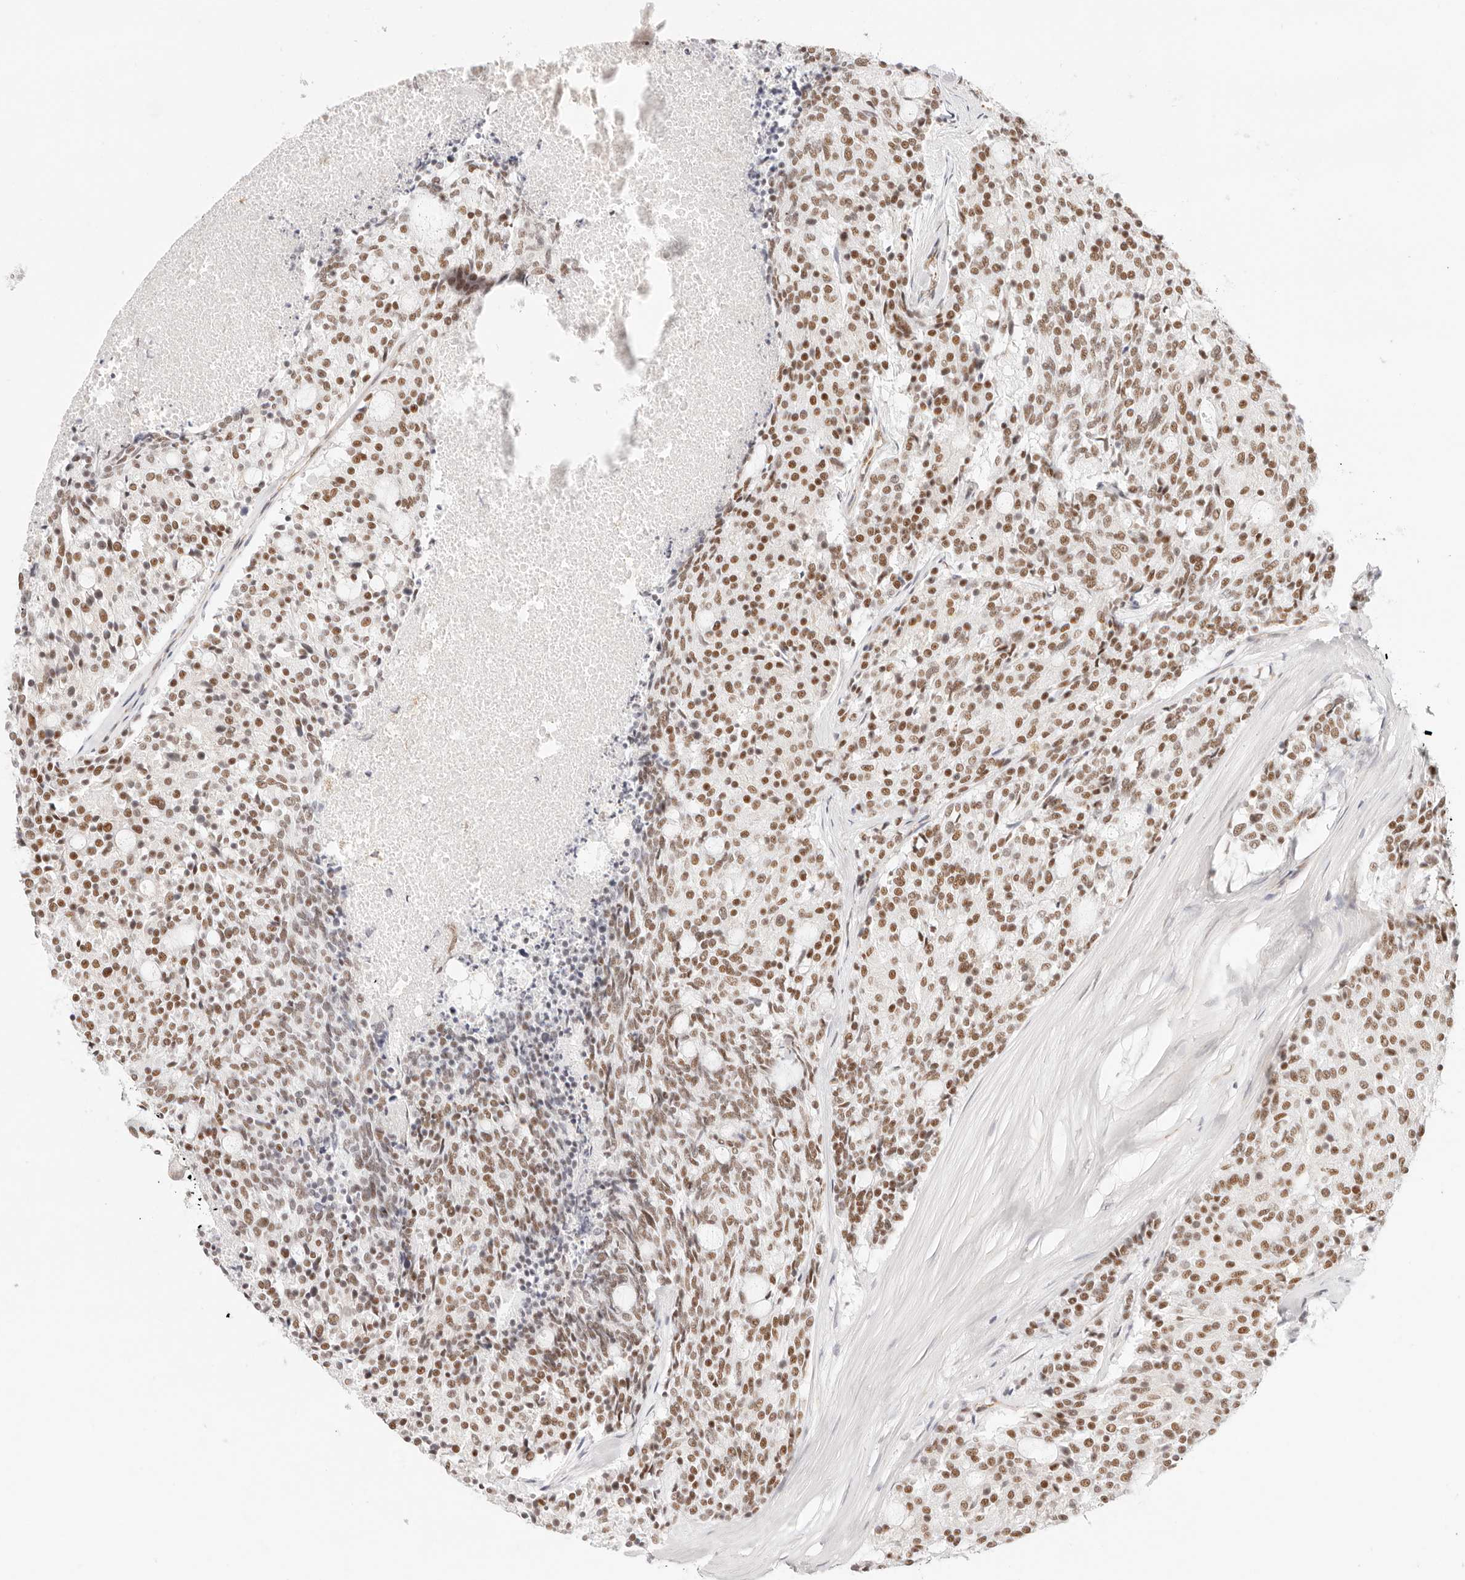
{"staining": {"intensity": "moderate", "quantity": ">75%", "location": "nuclear"}, "tissue": "carcinoid", "cell_type": "Tumor cells", "image_type": "cancer", "snomed": [{"axis": "morphology", "description": "Carcinoid, malignant, NOS"}, {"axis": "topography", "description": "Pancreas"}], "caption": "Immunohistochemical staining of malignant carcinoid demonstrates moderate nuclear protein staining in approximately >75% of tumor cells.", "gene": "ZC3H11A", "patient": {"sex": "female", "age": 54}}